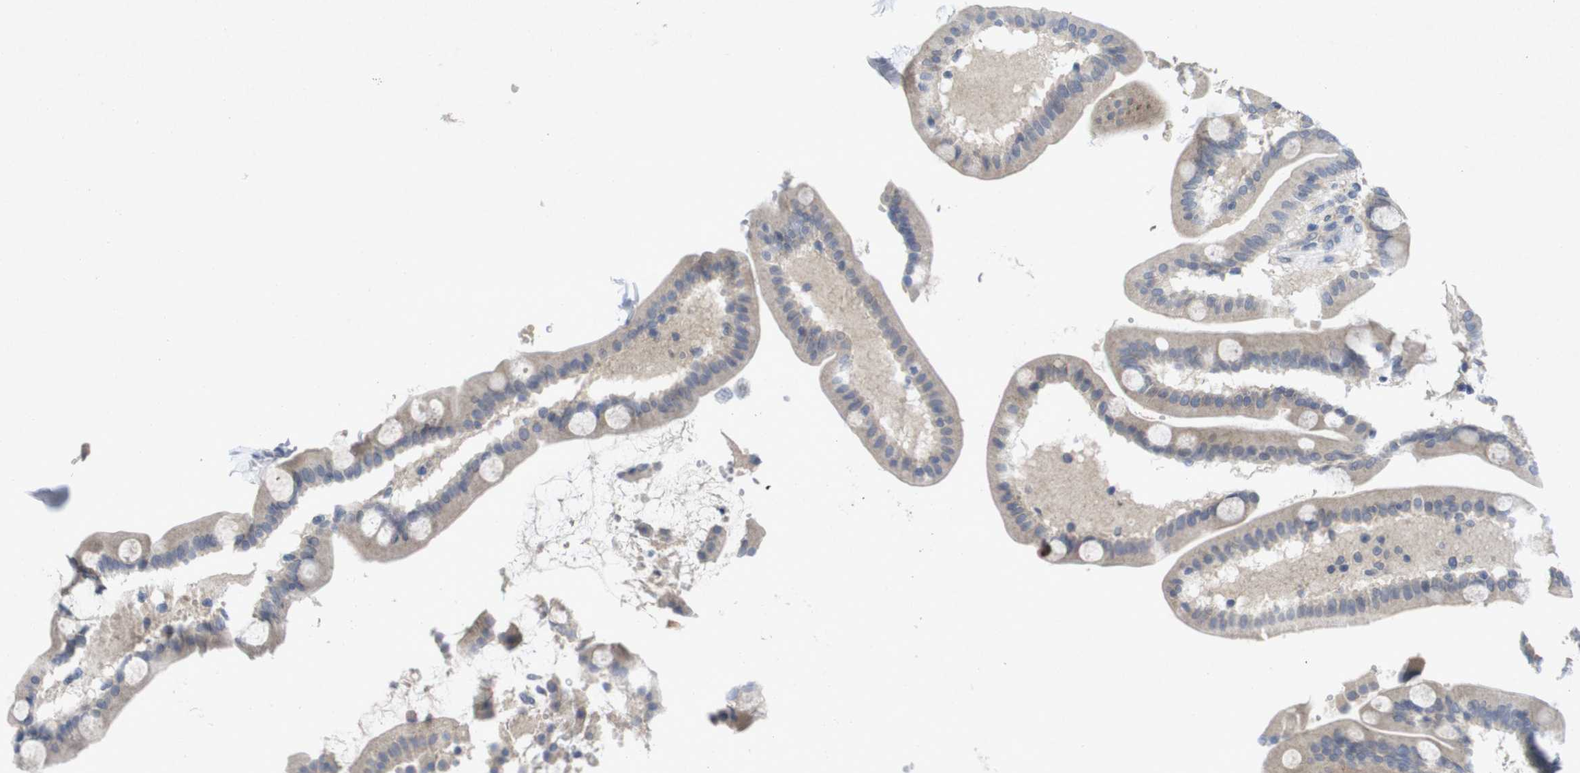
{"staining": {"intensity": "negative", "quantity": "none", "location": "none"}, "tissue": "duodenum", "cell_type": "Glandular cells", "image_type": "normal", "snomed": [{"axis": "morphology", "description": "Normal tissue, NOS"}, {"axis": "topography", "description": "Duodenum"}], "caption": "Micrograph shows no protein staining in glandular cells of benign duodenum.", "gene": "SLAMF7", "patient": {"sex": "male", "age": 54}}